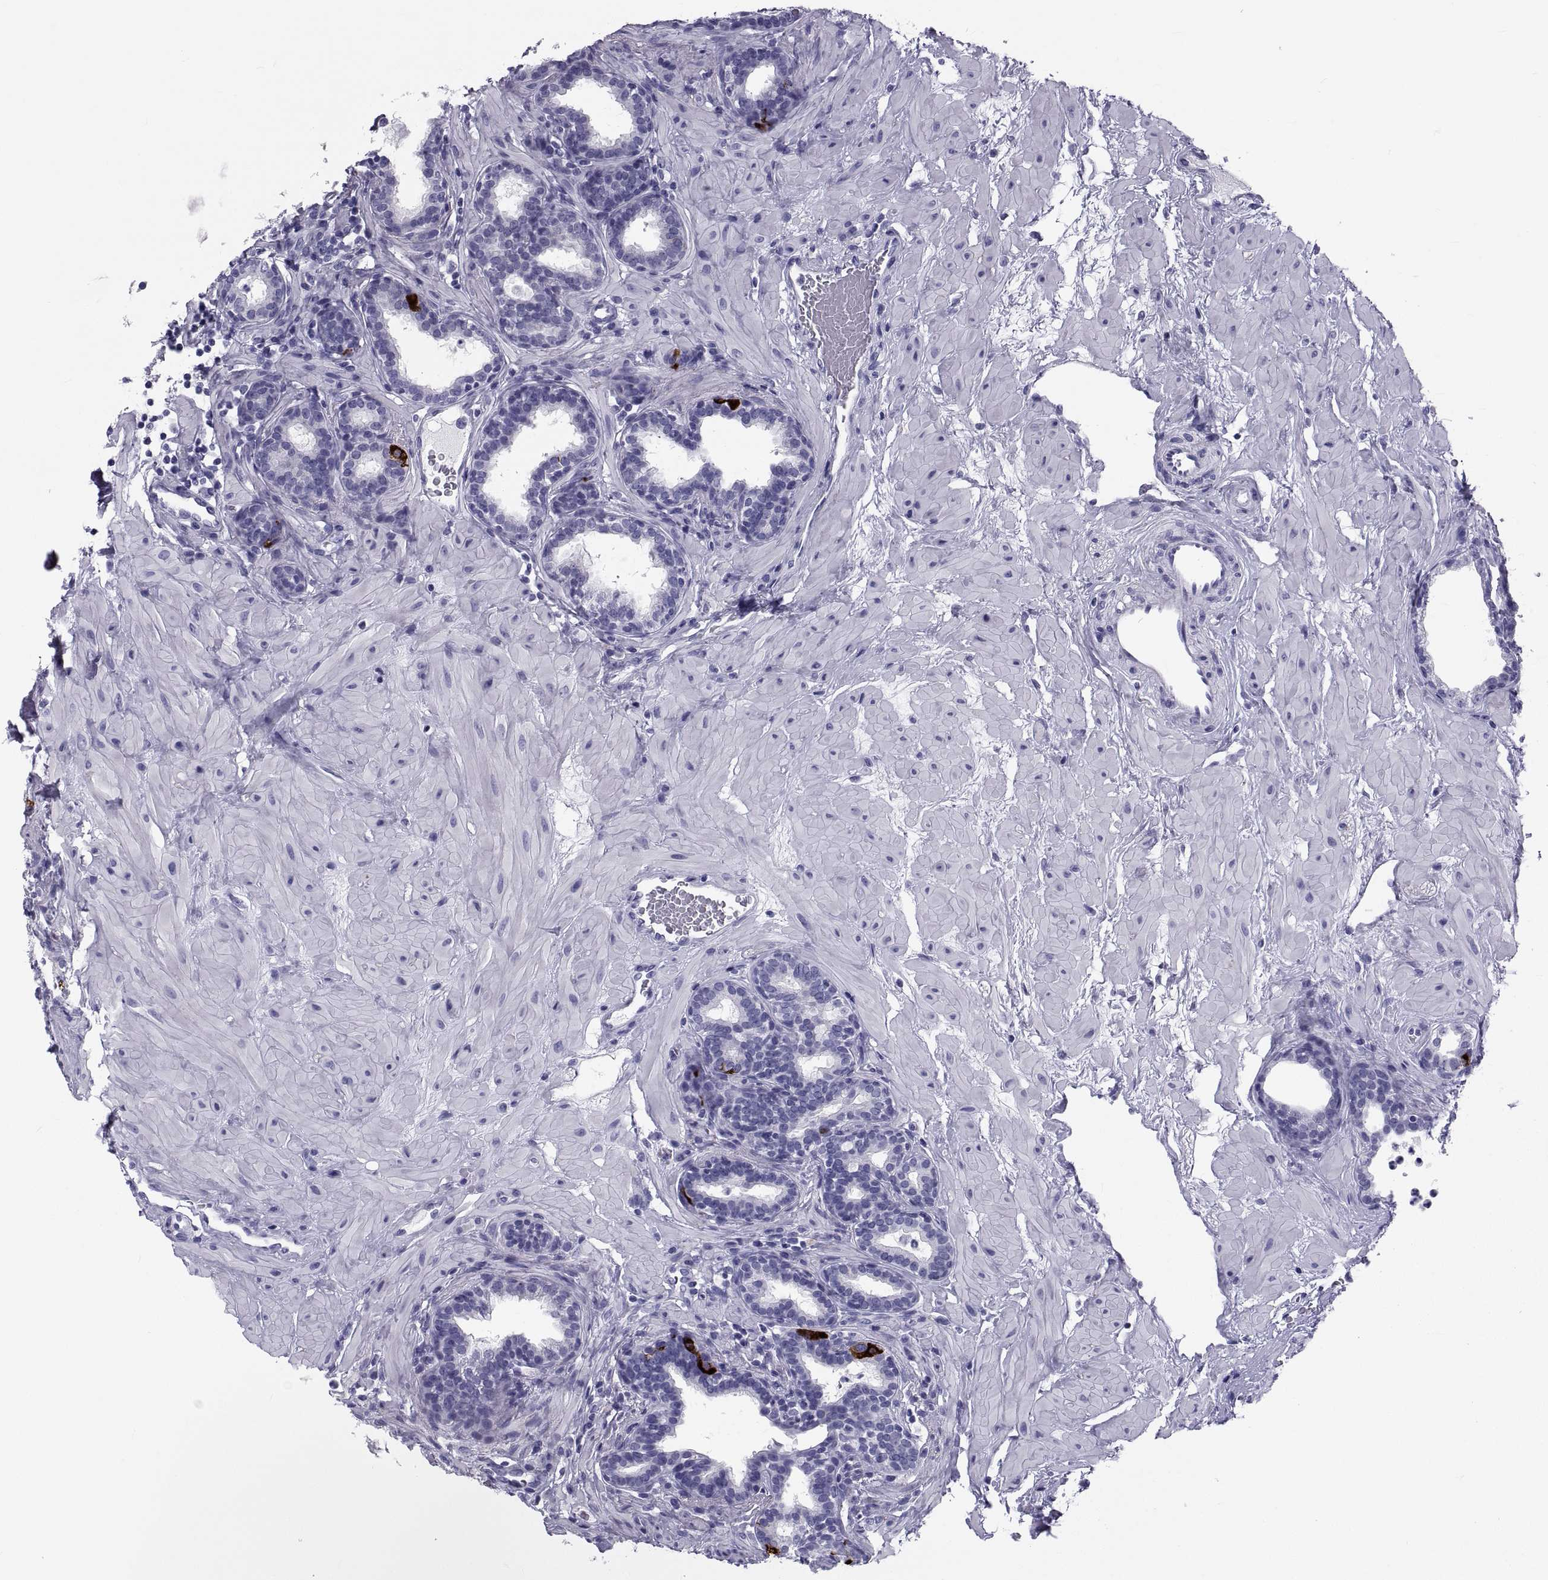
{"staining": {"intensity": "negative", "quantity": "none", "location": "none"}, "tissue": "prostate", "cell_type": "Glandular cells", "image_type": "normal", "snomed": [{"axis": "morphology", "description": "Normal tissue, NOS"}, {"axis": "topography", "description": "Prostate"}], "caption": "Glandular cells are negative for protein expression in normal human prostate. (DAB (3,3'-diaminobenzidine) IHC, high magnification).", "gene": "DEFB129", "patient": {"sex": "male", "age": 37}}